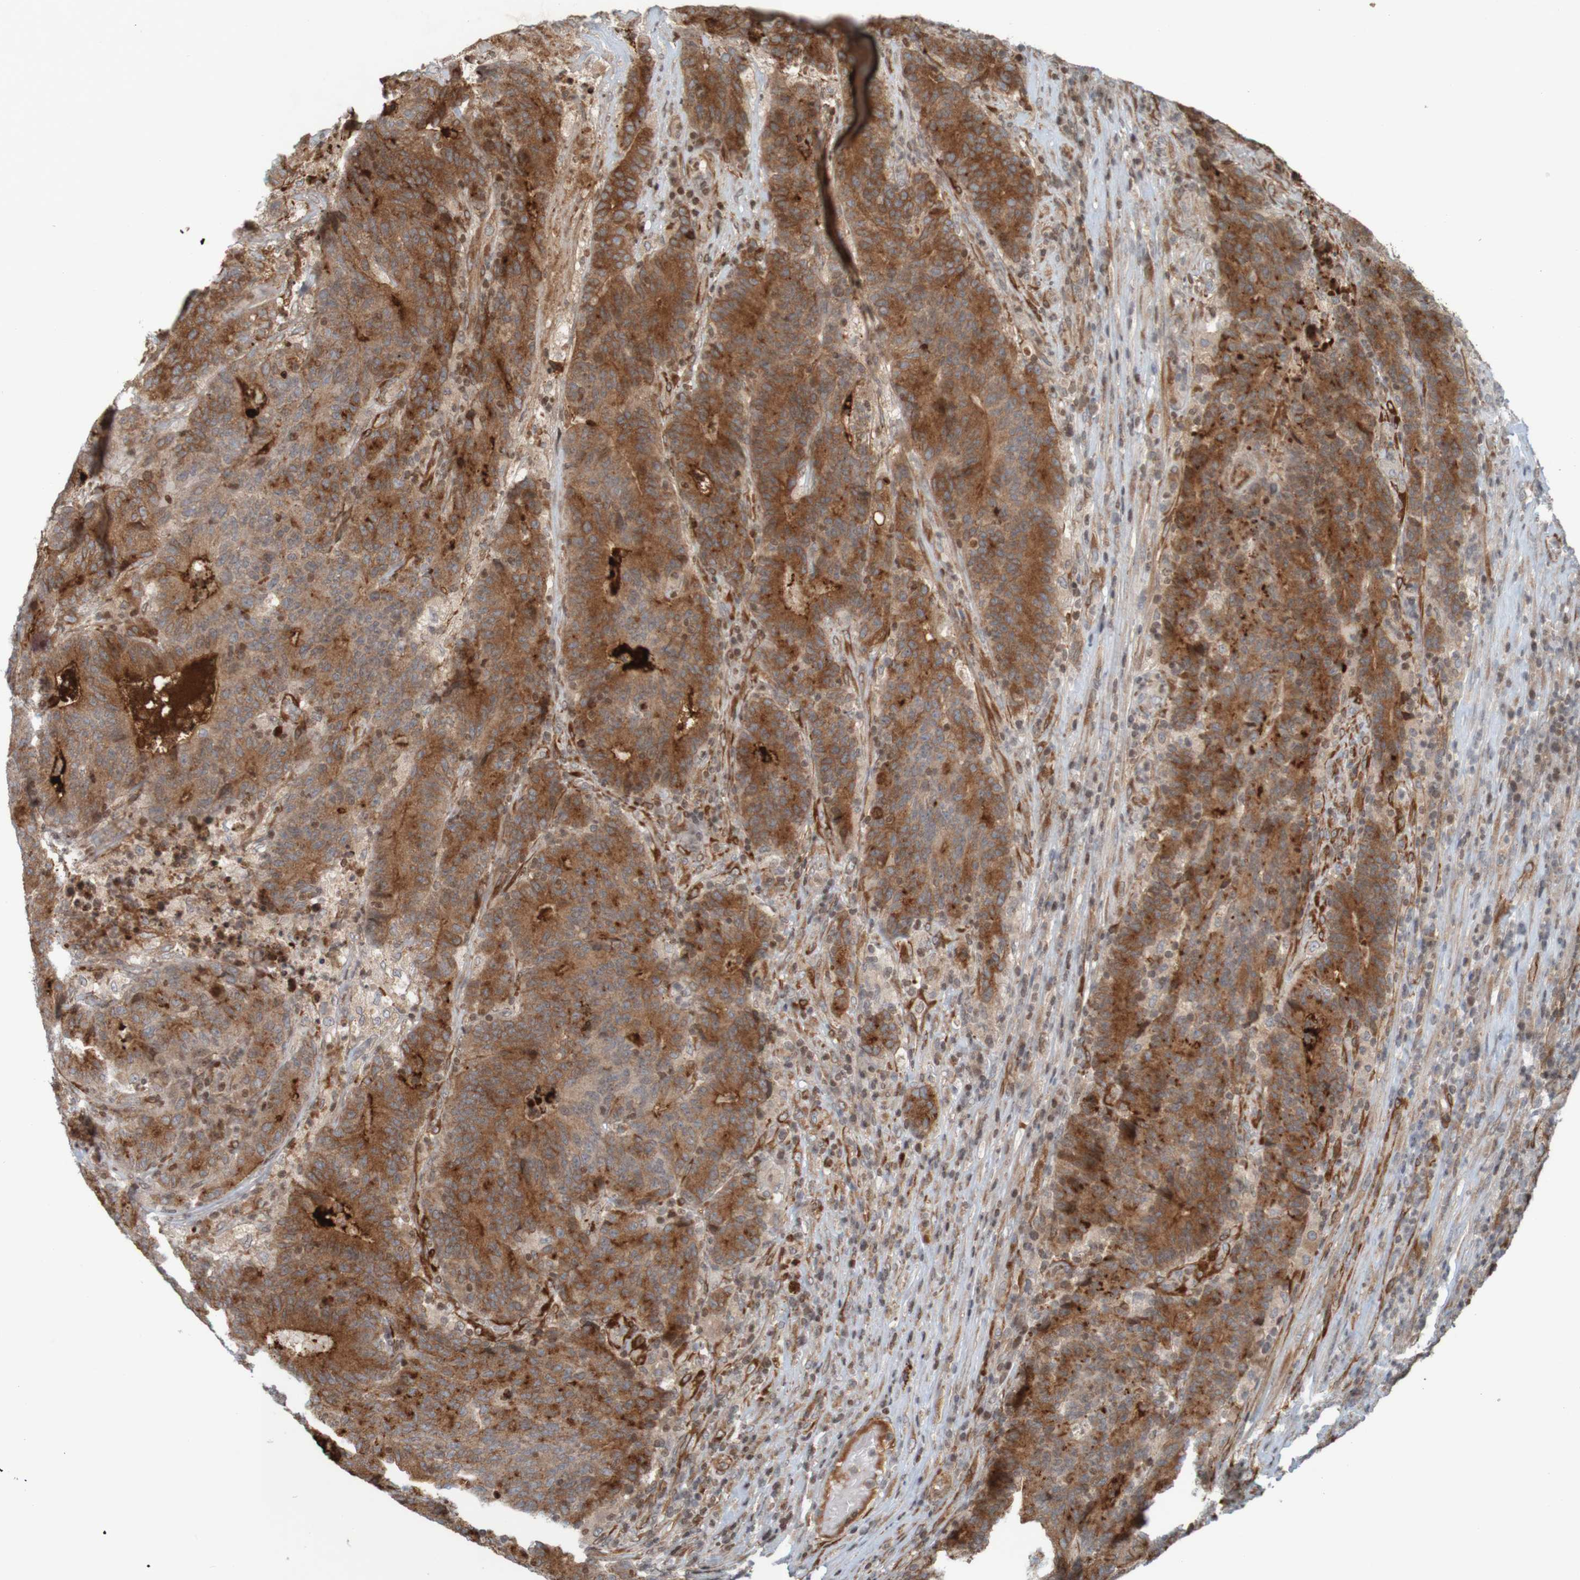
{"staining": {"intensity": "moderate", "quantity": ">75%", "location": "cytoplasmic/membranous"}, "tissue": "colorectal cancer", "cell_type": "Tumor cells", "image_type": "cancer", "snomed": [{"axis": "morphology", "description": "Normal tissue, NOS"}, {"axis": "morphology", "description": "Adenocarcinoma, NOS"}, {"axis": "topography", "description": "Colon"}], "caption": "Immunohistochemical staining of colorectal cancer demonstrates medium levels of moderate cytoplasmic/membranous positivity in approximately >75% of tumor cells.", "gene": "GUCY1A1", "patient": {"sex": "female", "age": 75}}